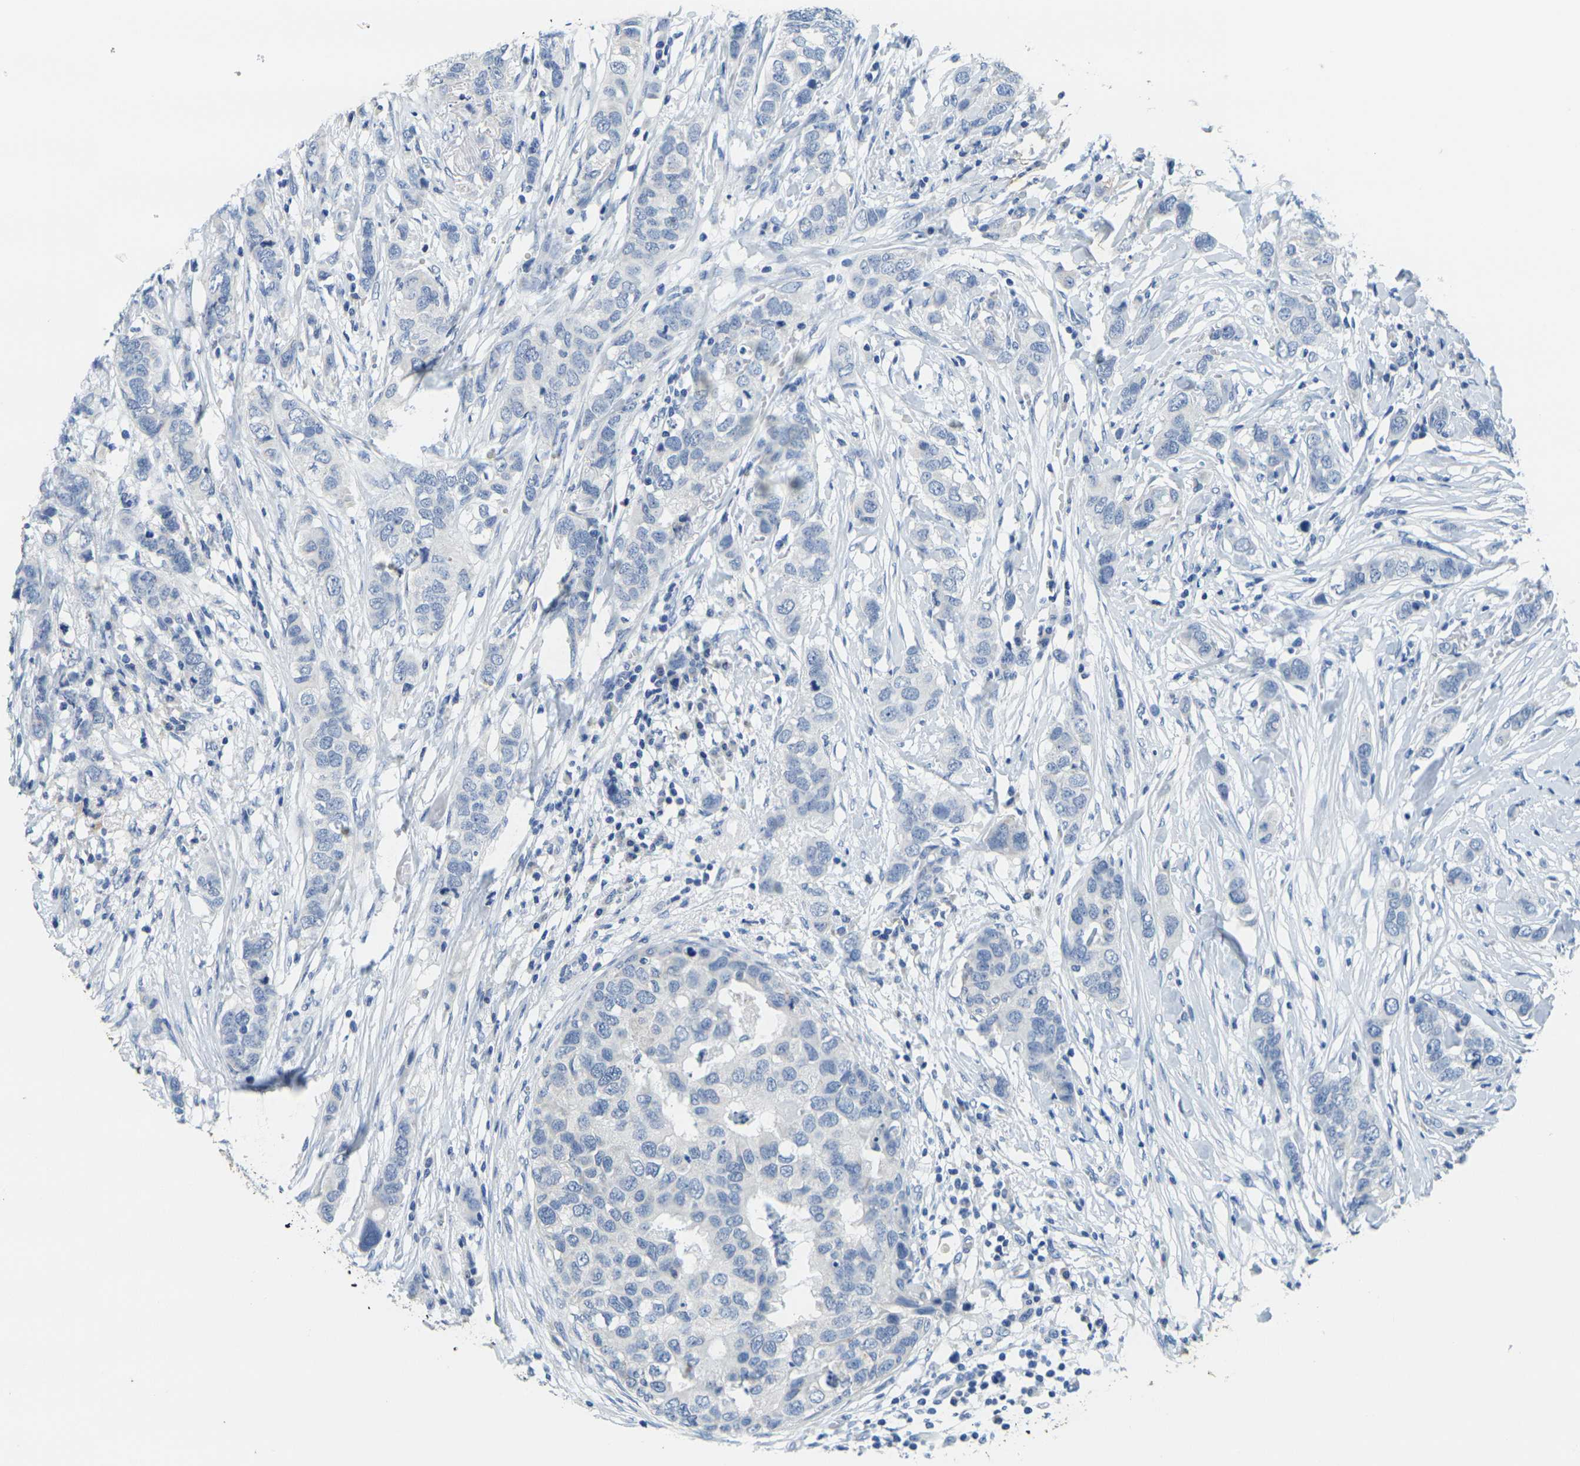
{"staining": {"intensity": "negative", "quantity": "none", "location": "none"}, "tissue": "breast cancer", "cell_type": "Tumor cells", "image_type": "cancer", "snomed": [{"axis": "morphology", "description": "Duct carcinoma"}, {"axis": "topography", "description": "Breast"}], "caption": "Breast infiltrating ductal carcinoma was stained to show a protein in brown. There is no significant staining in tumor cells.", "gene": "FAM3D", "patient": {"sex": "female", "age": 50}}